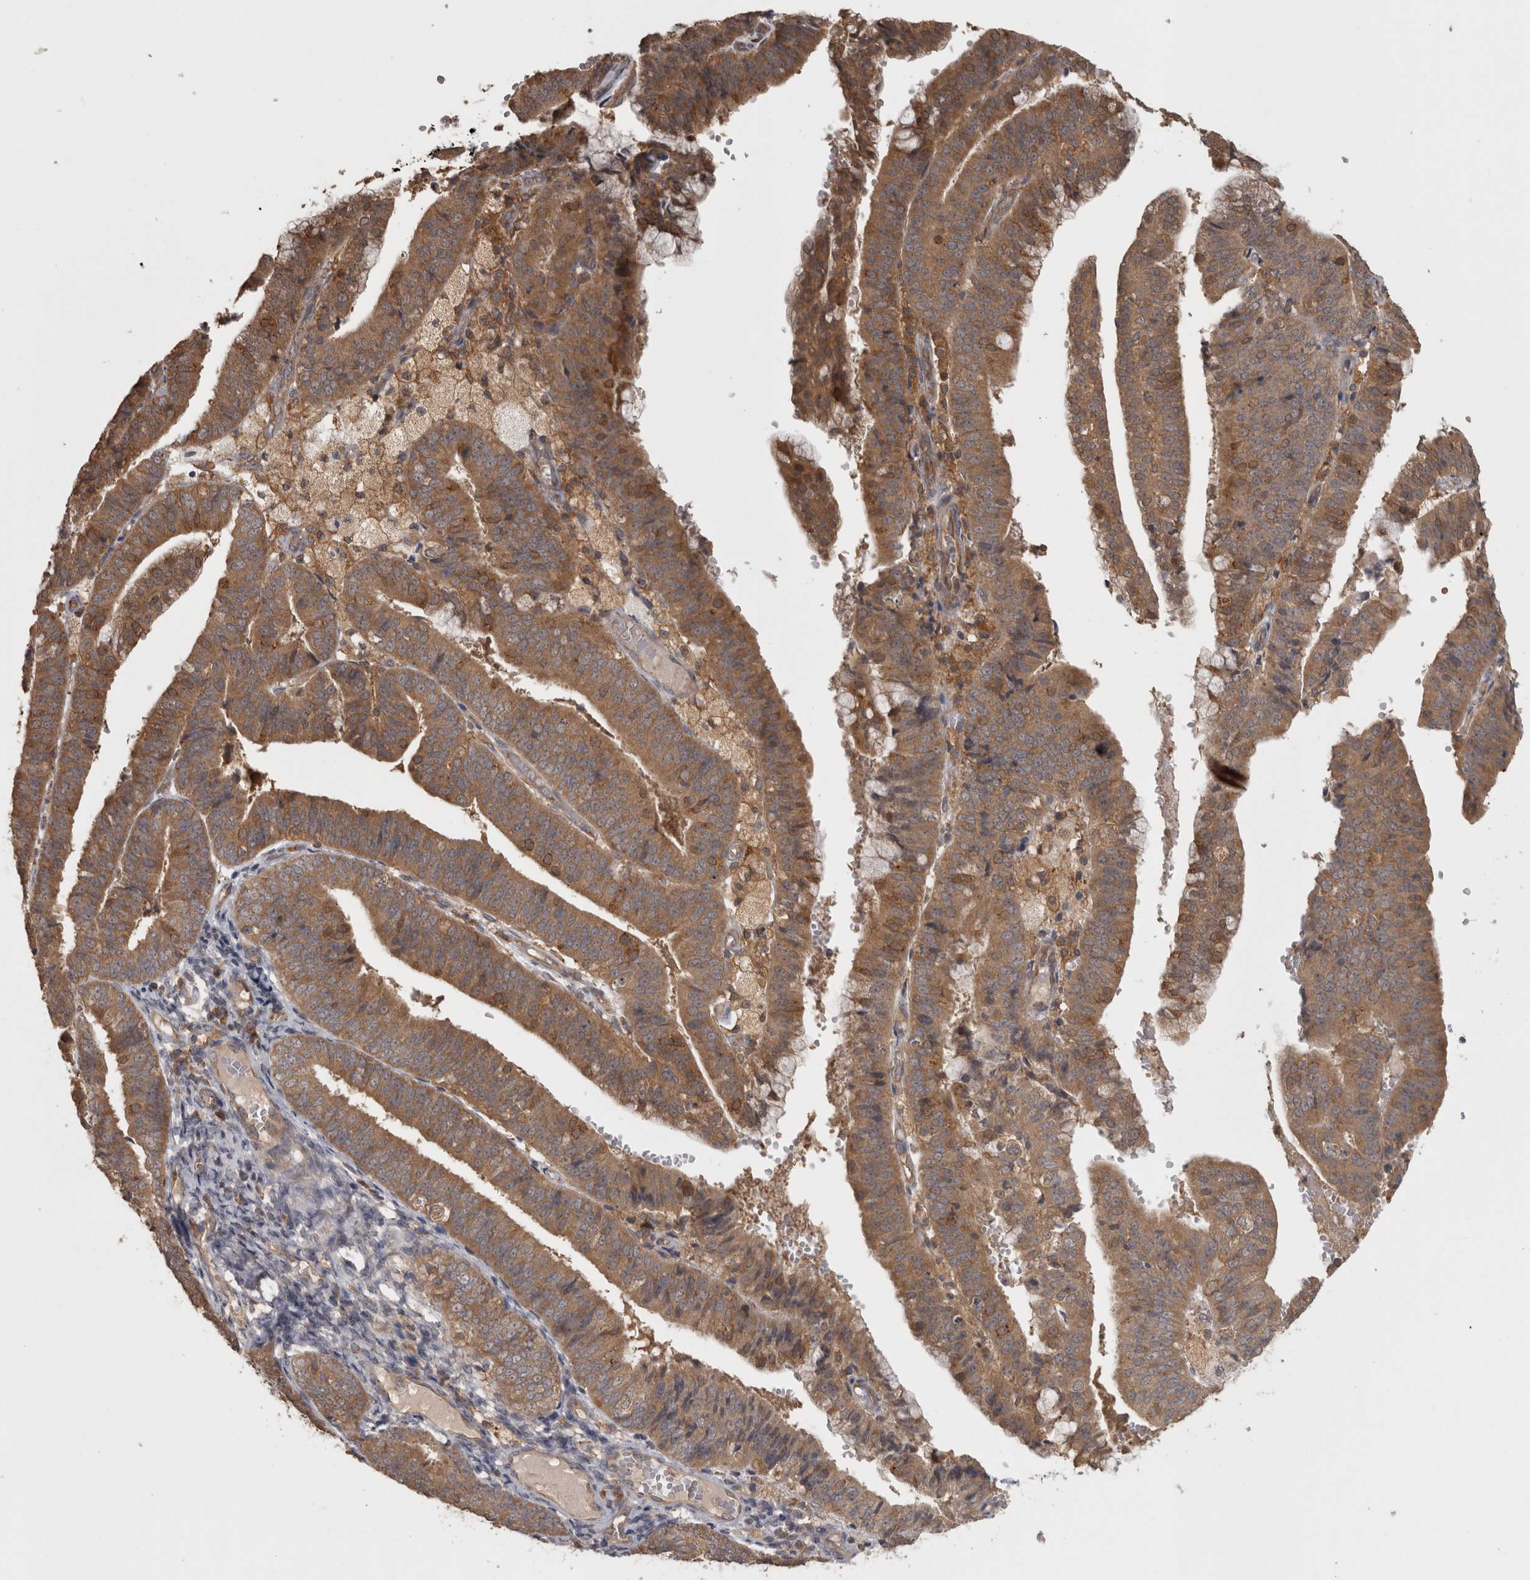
{"staining": {"intensity": "moderate", "quantity": ">75%", "location": "cytoplasmic/membranous"}, "tissue": "endometrial cancer", "cell_type": "Tumor cells", "image_type": "cancer", "snomed": [{"axis": "morphology", "description": "Adenocarcinoma, NOS"}, {"axis": "topography", "description": "Endometrium"}], "caption": "Immunohistochemical staining of endometrial adenocarcinoma displays moderate cytoplasmic/membranous protein expression in about >75% of tumor cells. (DAB IHC, brown staining for protein, blue staining for nuclei).", "gene": "MICU3", "patient": {"sex": "female", "age": 63}}